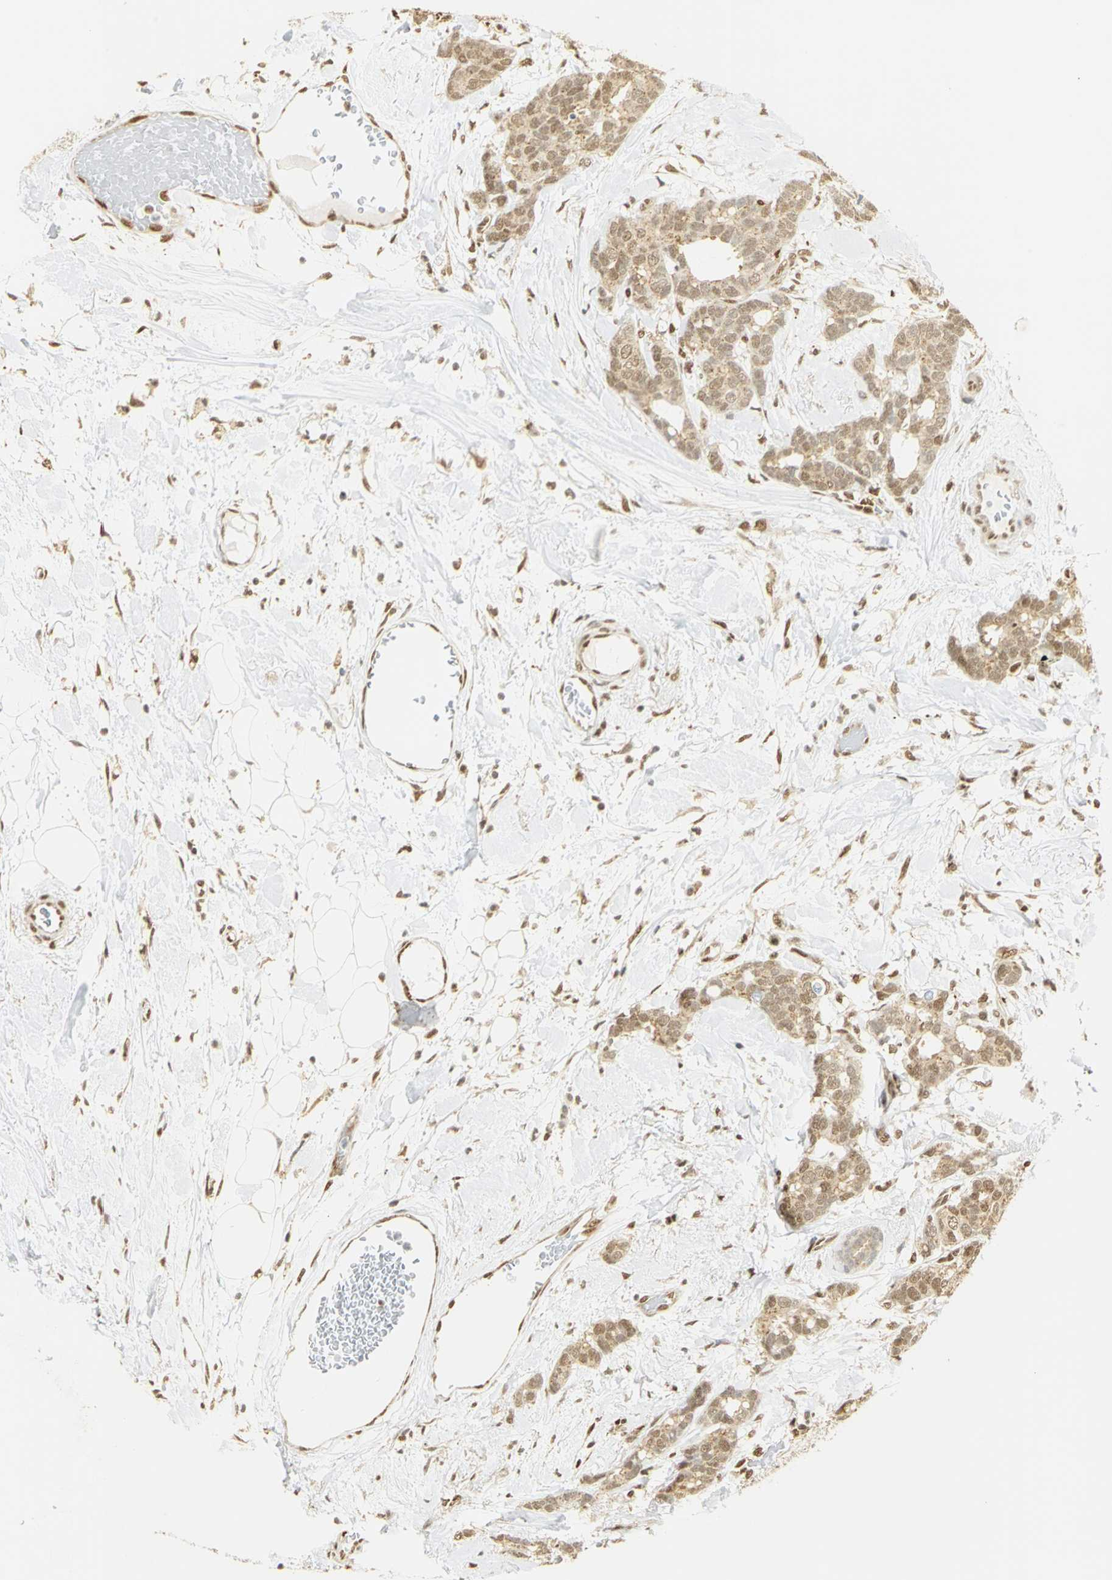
{"staining": {"intensity": "moderate", "quantity": ">75%", "location": "cytoplasmic/membranous,nuclear"}, "tissue": "breast cancer", "cell_type": "Tumor cells", "image_type": "cancer", "snomed": [{"axis": "morphology", "description": "Duct carcinoma"}, {"axis": "topography", "description": "Breast"}], "caption": "An IHC photomicrograph of neoplastic tissue is shown. Protein staining in brown shows moderate cytoplasmic/membranous and nuclear positivity in breast cancer within tumor cells. (DAB IHC, brown staining for protein, blue staining for nuclei).", "gene": "DDX5", "patient": {"sex": "female", "age": 87}}